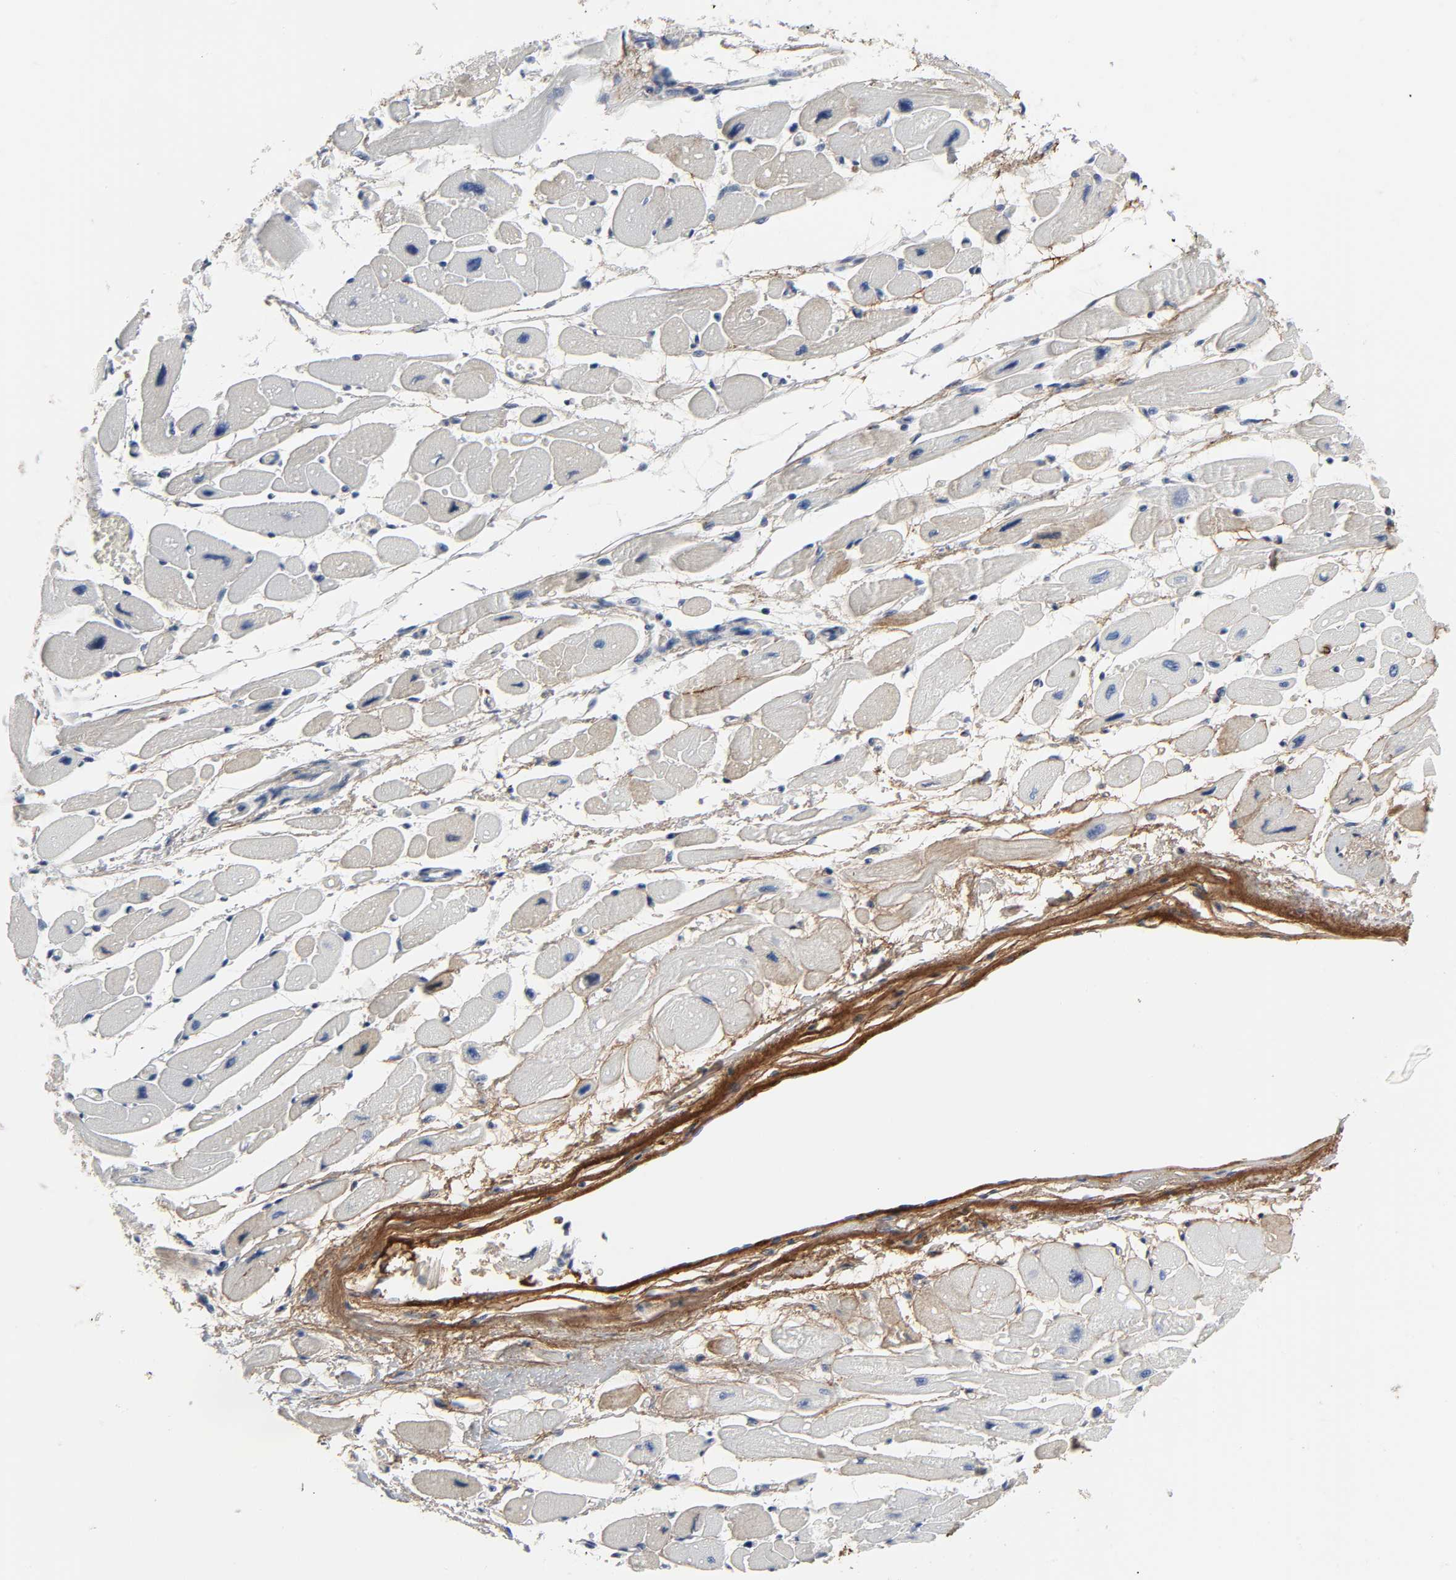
{"staining": {"intensity": "moderate", "quantity": "25%-75%", "location": "cytoplasmic/membranous"}, "tissue": "heart muscle", "cell_type": "Cardiomyocytes", "image_type": "normal", "snomed": [{"axis": "morphology", "description": "Normal tissue, NOS"}, {"axis": "topography", "description": "Heart"}], "caption": "Heart muscle stained with immunohistochemistry shows moderate cytoplasmic/membranous expression in approximately 25%-75% of cardiomyocytes. Using DAB (brown) and hematoxylin (blue) stains, captured at high magnification using brightfield microscopy.", "gene": "FBLN1", "patient": {"sex": "female", "age": 54}}